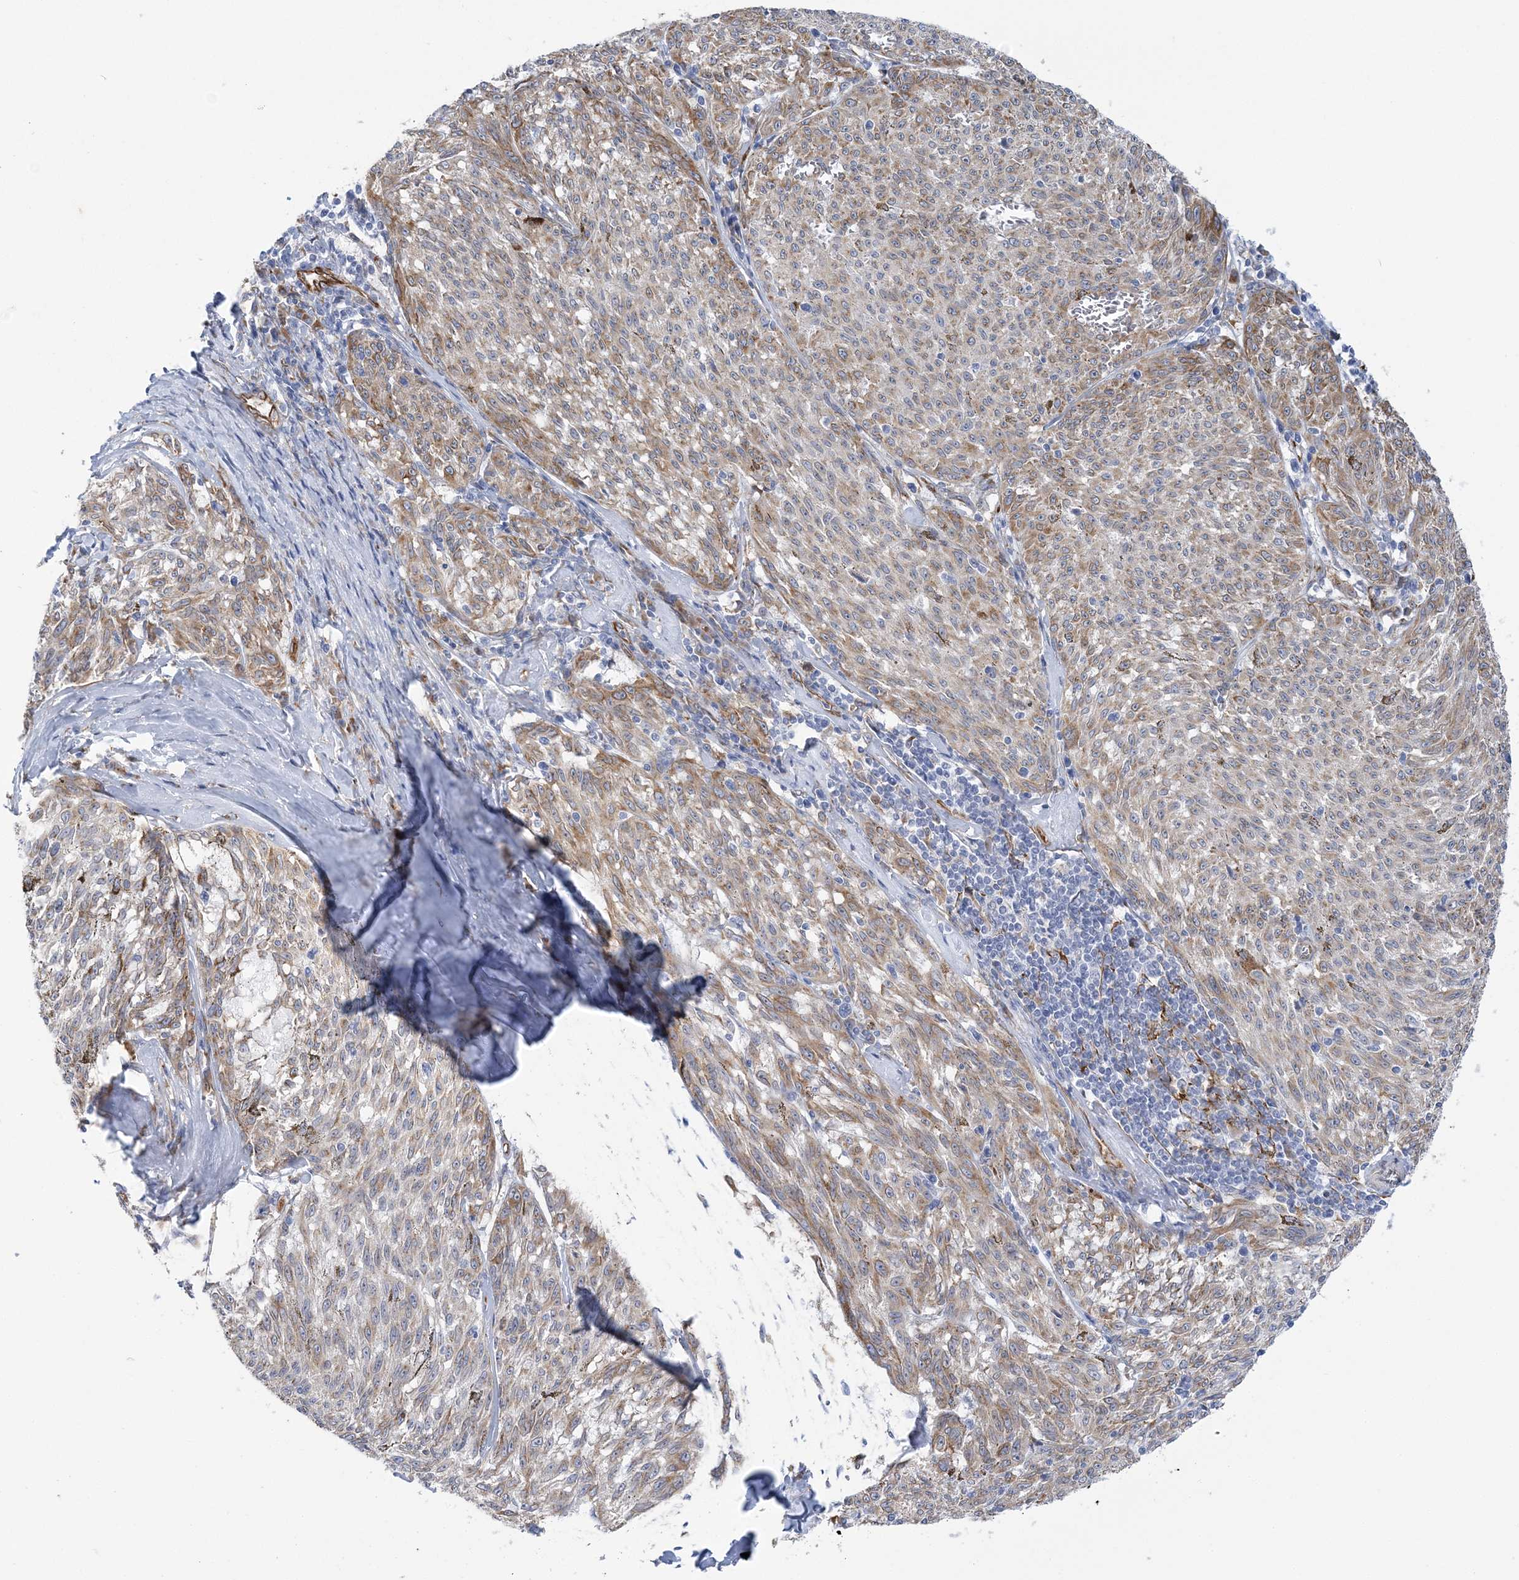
{"staining": {"intensity": "moderate", "quantity": ">75%", "location": "cytoplasmic/membranous"}, "tissue": "melanoma", "cell_type": "Tumor cells", "image_type": "cancer", "snomed": [{"axis": "morphology", "description": "Malignant melanoma, NOS"}, {"axis": "topography", "description": "Skin"}], "caption": "Immunohistochemical staining of melanoma reveals medium levels of moderate cytoplasmic/membranous staining in approximately >75% of tumor cells.", "gene": "PLEKHG4B", "patient": {"sex": "female", "age": 72}}